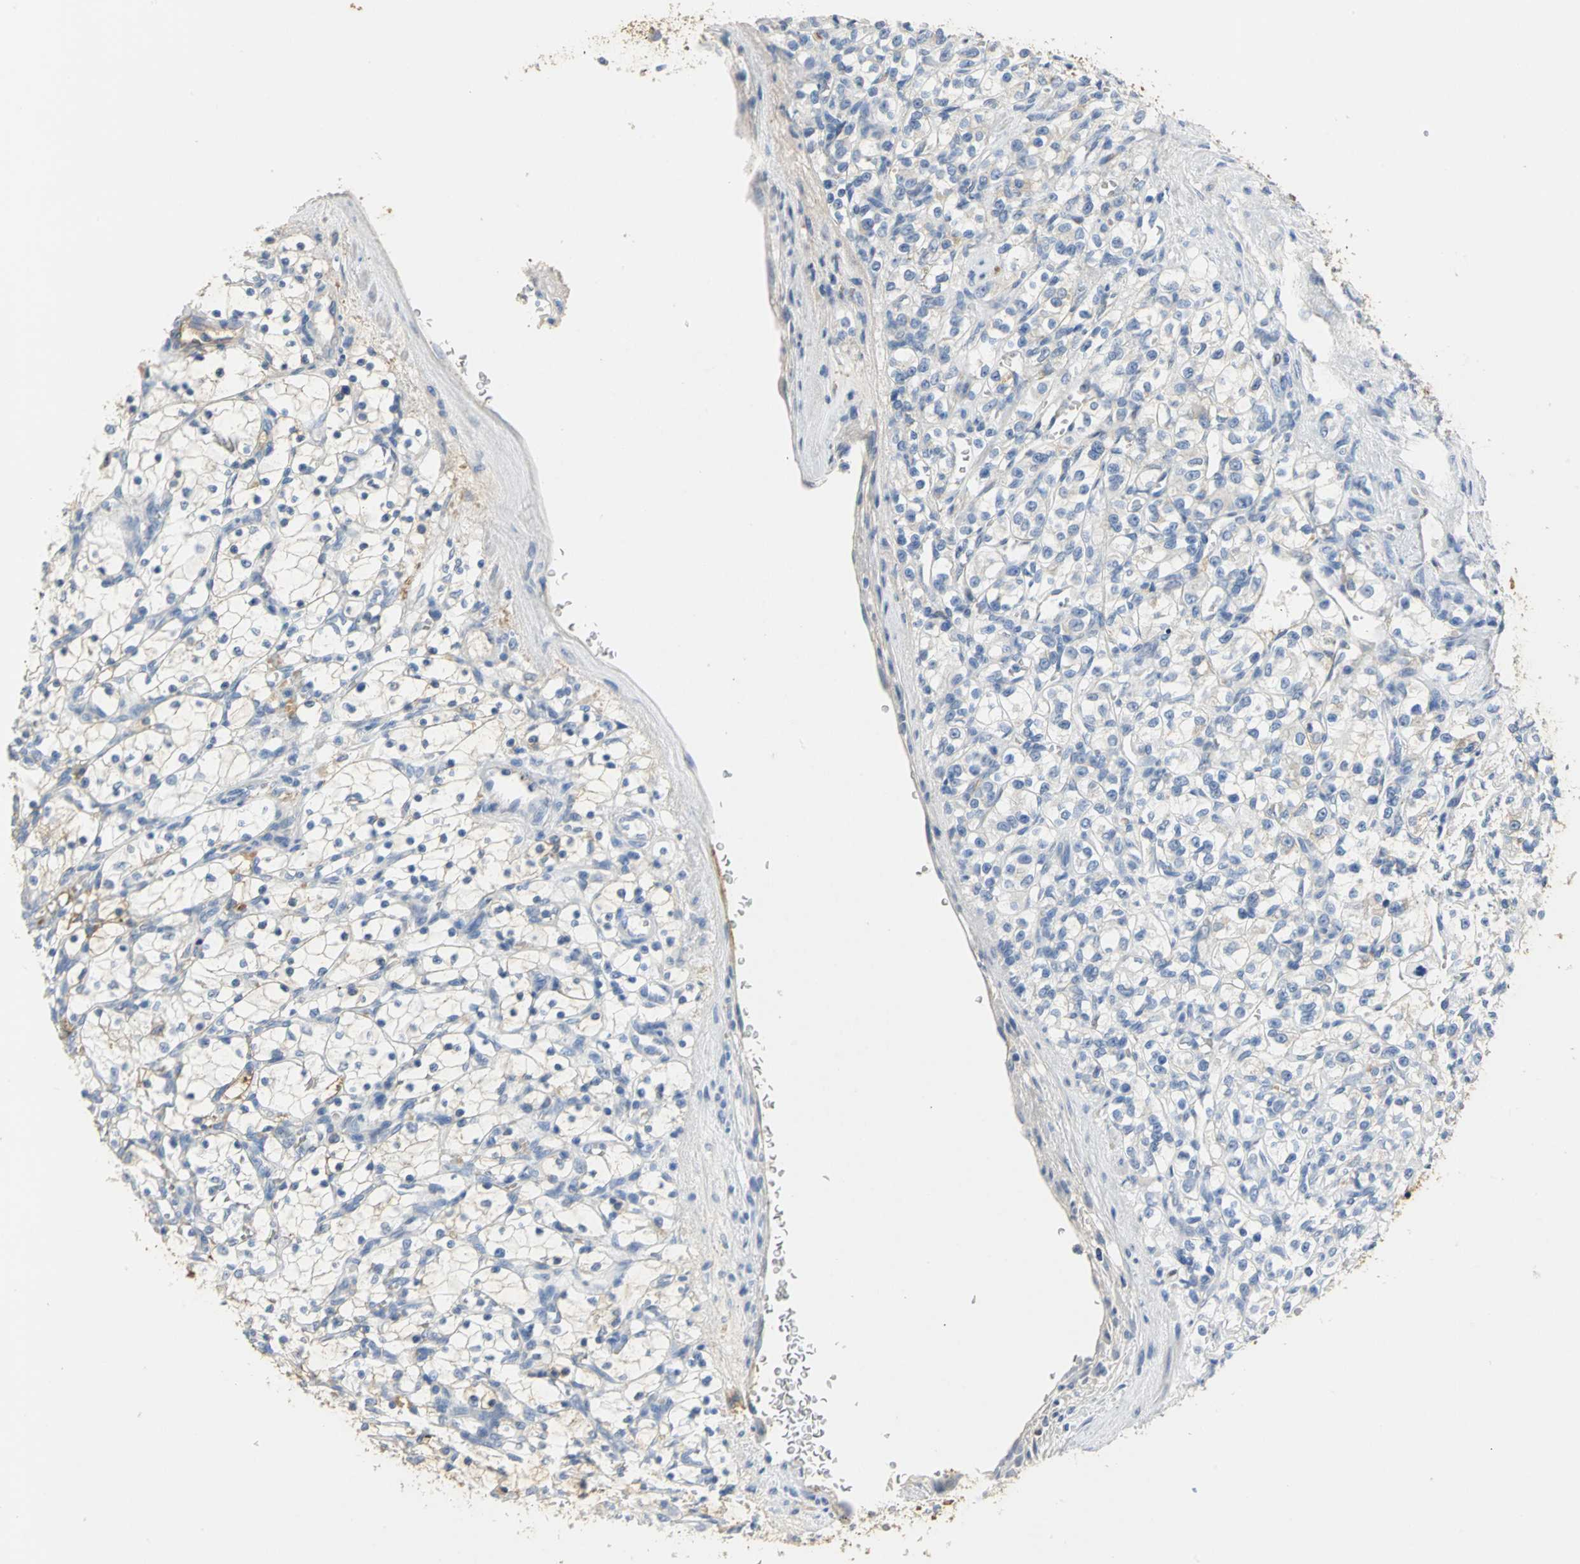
{"staining": {"intensity": "moderate", "quantity": "<25%", "location": "cytoplasmic/membranous"}, "tissue": "renal cancer", "cell_type": "Tumor cells", "image_type": "cancer", "snomed": [{"axis": "morphology", "description": "Adenocarcinoma, NOS"}, {"axis": "topography", "description": "Kidney"}], "caption": "Protein expression by immunohistochemistry (IHC) reveals moderate cytoplasmic/membranous staining in about <25% of tumor cells in renal cancer (adenocarcinoma).", "gene": "GYG2", "patient": {"sex": "female", "age": 69}}